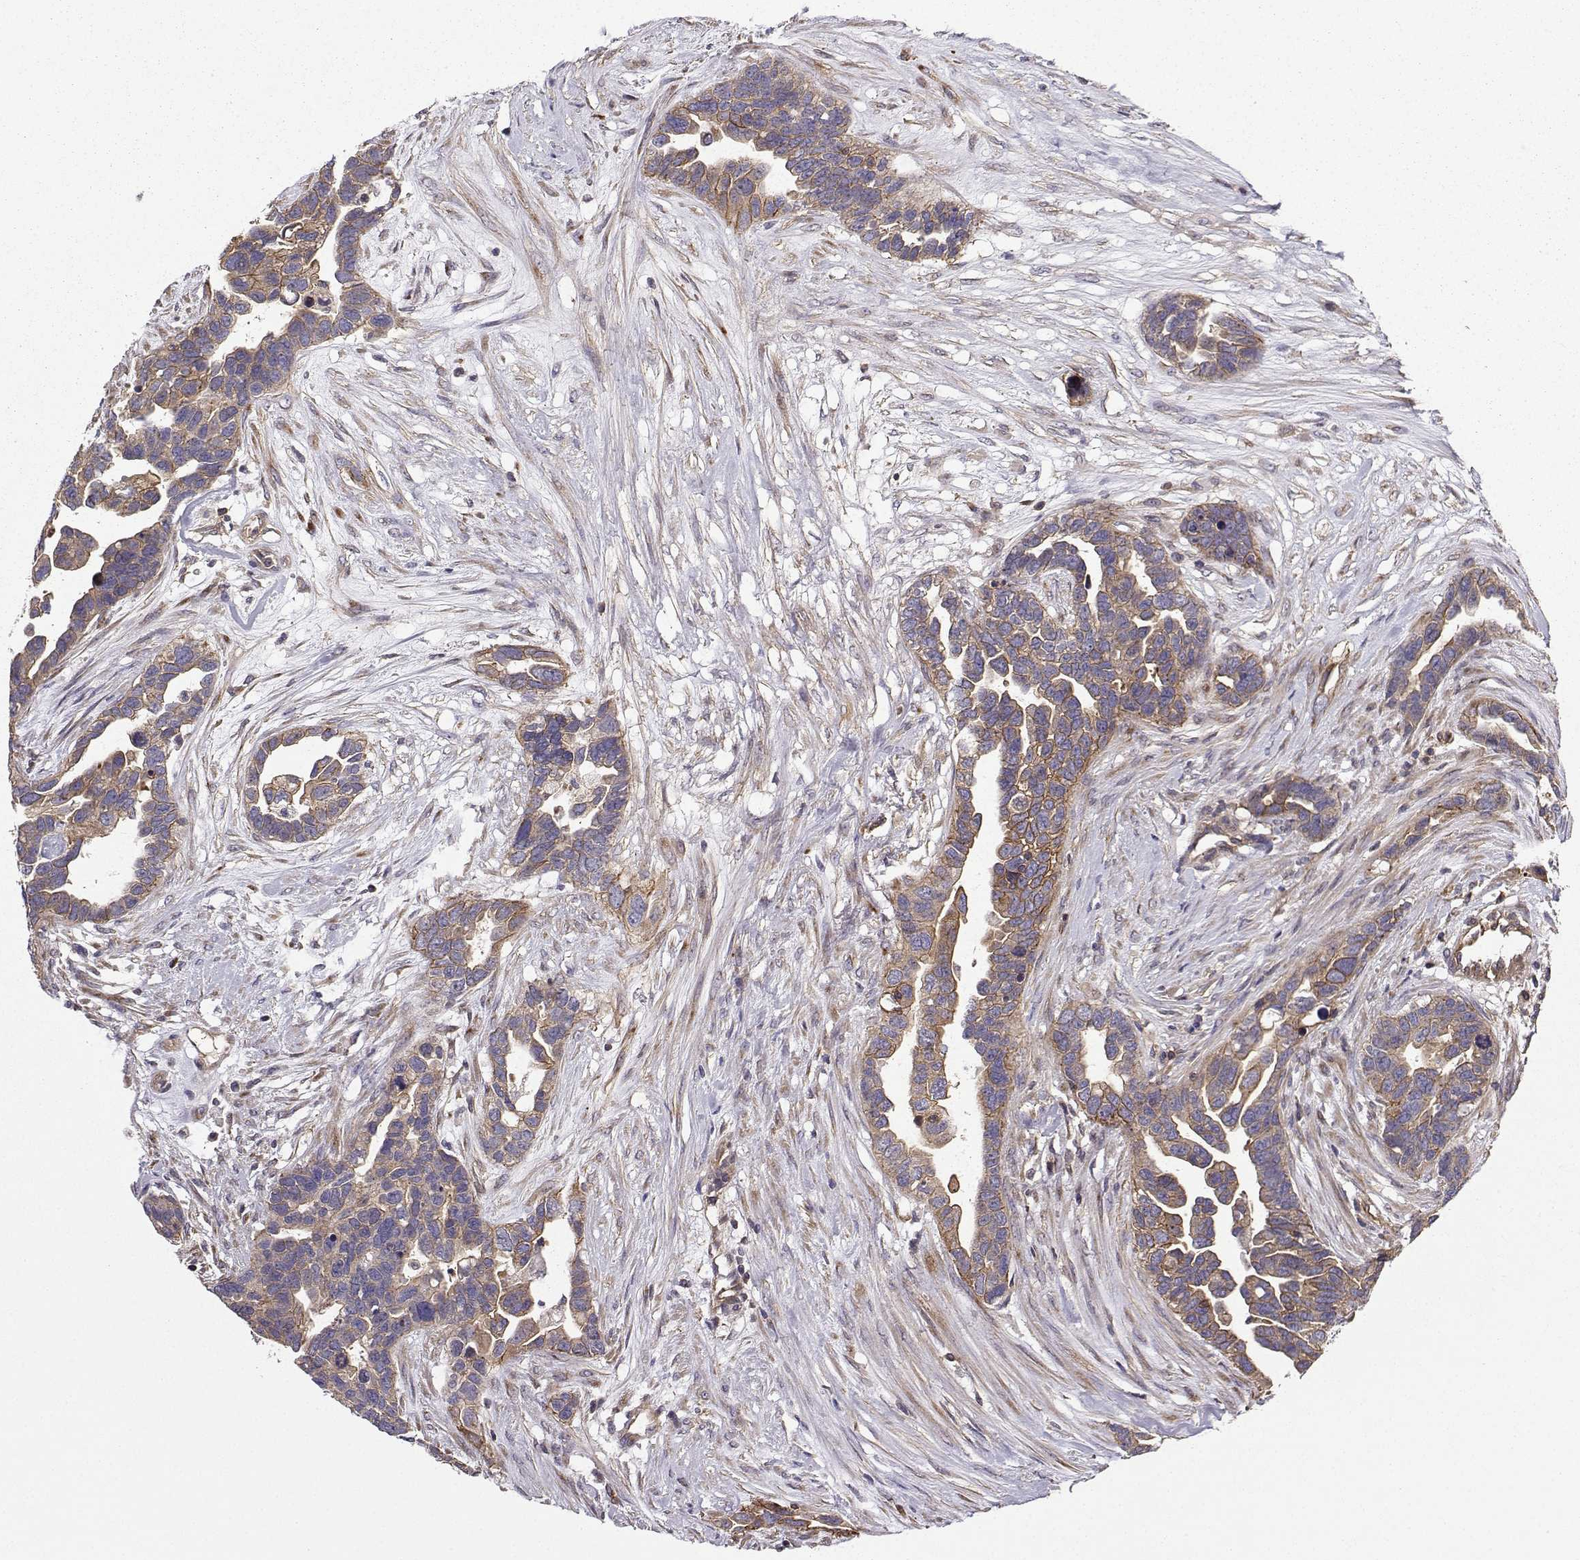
{"staining": {"intensity": "strong", "quantity": "25%-75%", "location": "cytoplasmic/membranous"}, "tissue": "ovarian cancer", "cell_type": "Tumor cells", "image_type": "cancer", "snomed": [{"axis": "morphology", "description": "Cystadenocarcinoma, serous, NOS"}, {"axis": "topography", "description": "Ovary"}], "caption": "This is an image of immunohistochemistry staining of ovarian serous cystadenocarcinoma, which shows strong staining in the cytoplasmic/membranous of tumor cells.", "gene": "ITGB8", "patient": {"sex": "female", "age": 54}}